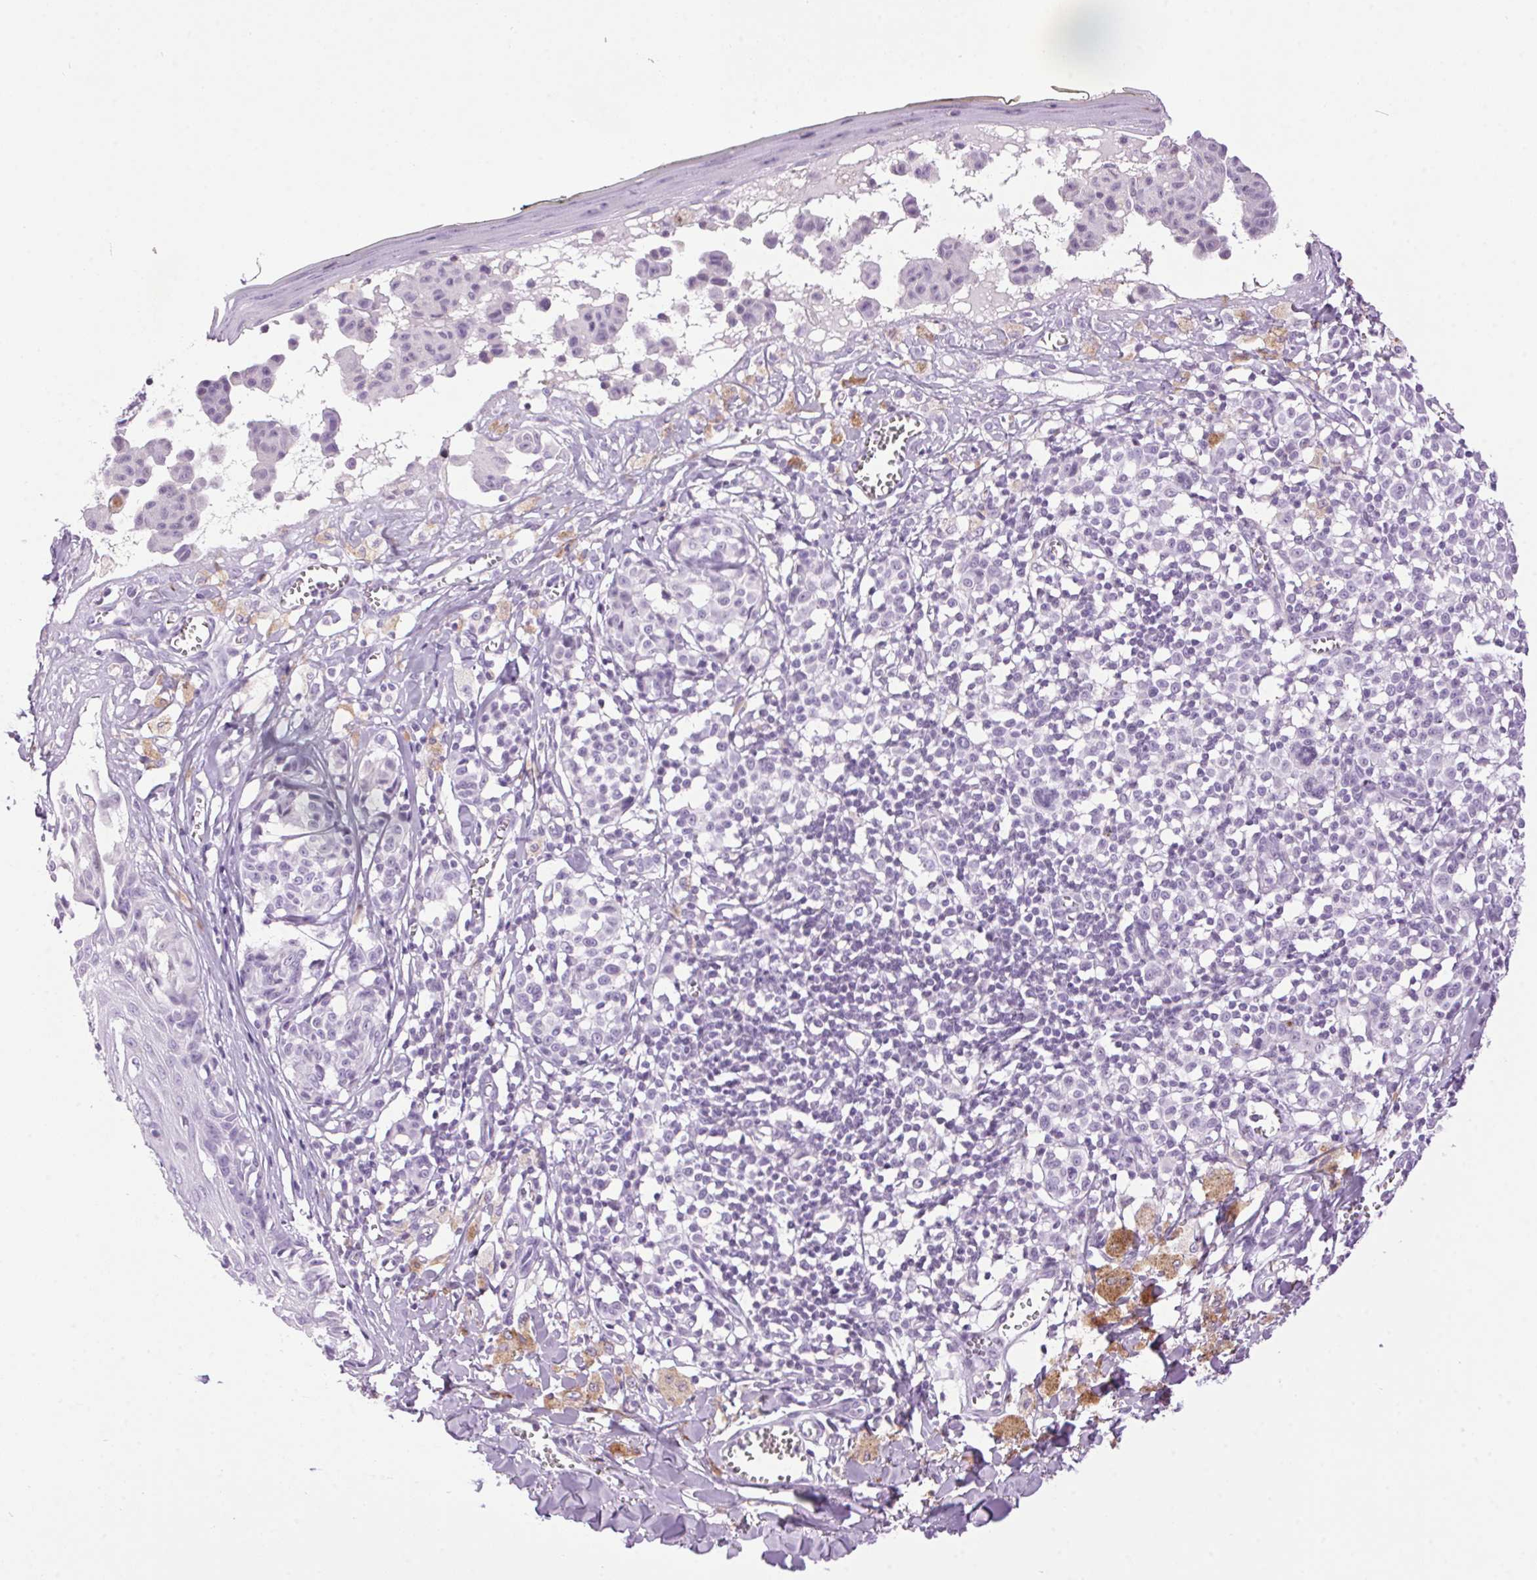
{"staining": {"intensity": "negative", "quantity": "none", "location": "none"}, "tissue": "melanoma", "cell_type": "Tumor cells", "image_type": "cancer", "snomed": [{"axis": "morphology", "description": "Malignant melanoma, NOS"}, {"axis": "topography", "description": "Skin"}], "caption": "A high-resolution image shows immunohistochemistry (IHC) staining of malignant melanoma, which exhibits no significant staining in tumor cells.", "gene": "TMEM88B", "patient": {"sex": "female", "age": 43}}